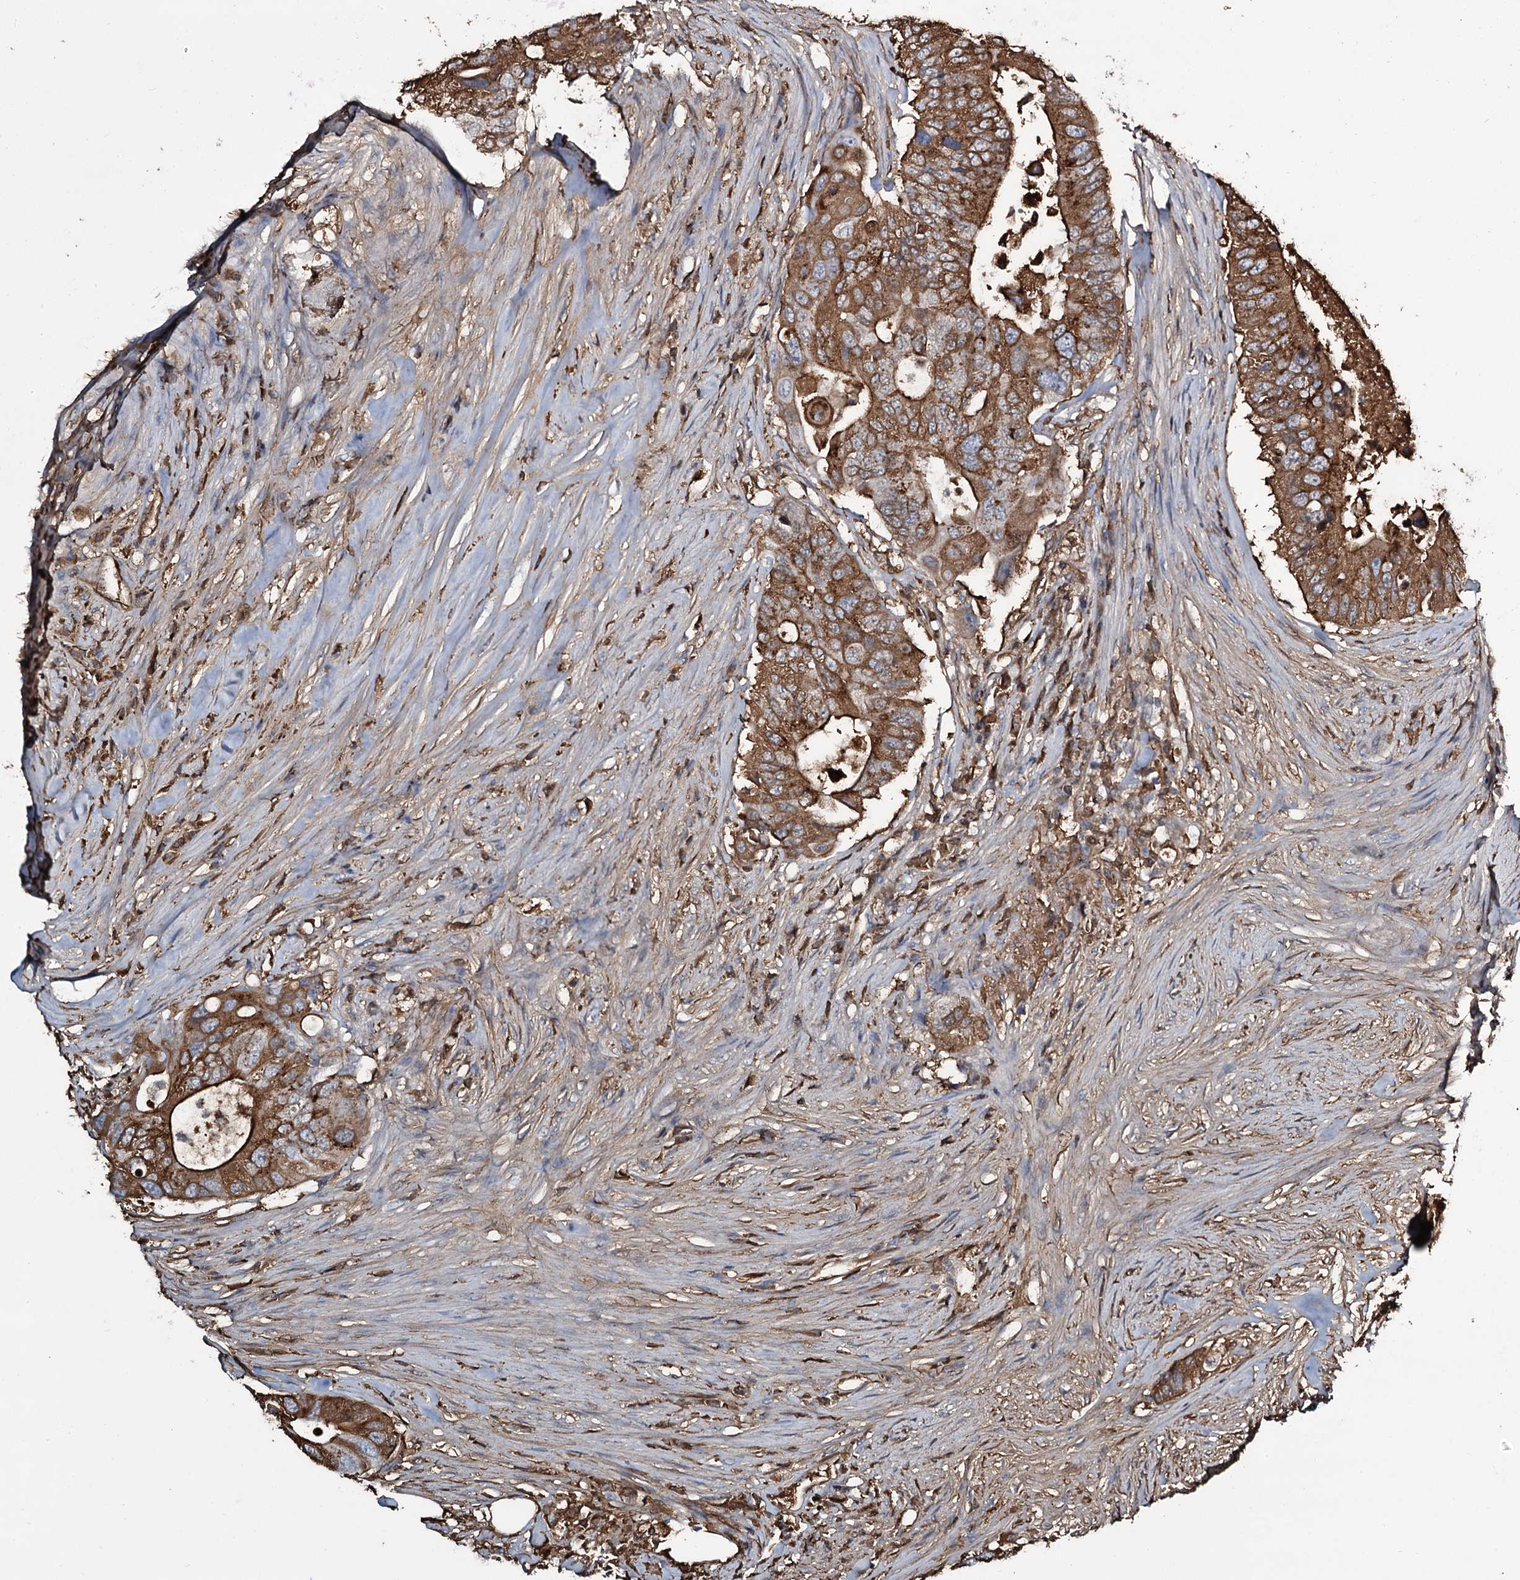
{"staining": {"intensity": "strong", "quantity": ">75%", "location": "cytoplasmic/membranous"}, "tissue": "colorectal cancer", "cell_type": "Tumor cells", "image_type": "cancer", "snomed": [{"axis": "morphology", "description": "Adenocarcinoma, NOS"}, {"axis": "topography", "description": "Colon"}], "caption": "Immunohistochemistry histopathology image of neoplastic tissue: colorectal adenocarcinoma stained using immunohistochemistry reveals high levels of strong protein expression localized specifically in the cytoplasmic/membranous of tumor cells, appearing as a cytoplasmic/membranous brown color.", "gene": "EDN1", "patient": {"sex": "male", "age": 71}}